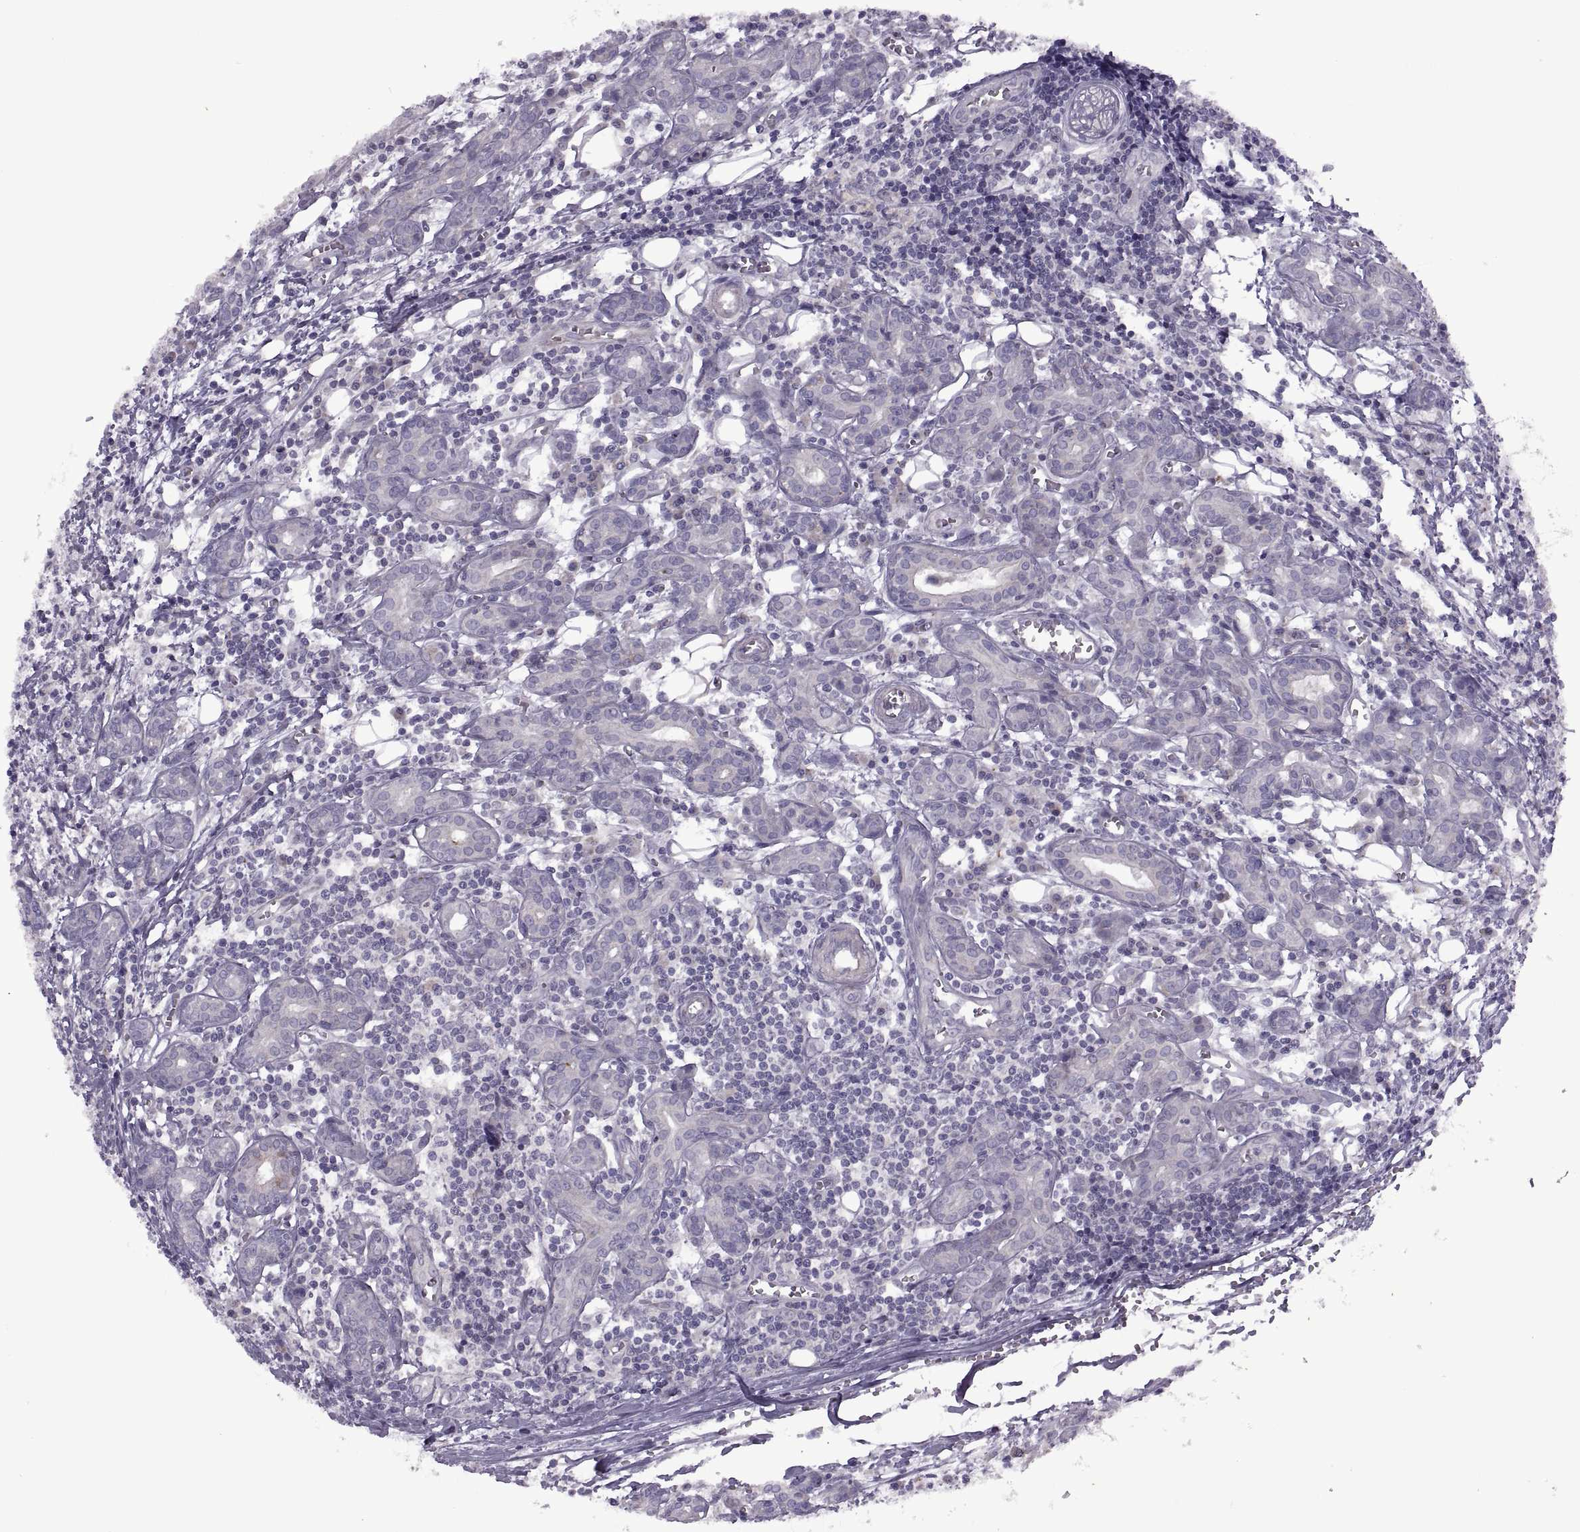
{"staining": {"intensity": "negative", "quantity": "none", "location": "none"}, "tissue": "head and neck cancer", "cell_type": "Tumor cells", "image_type": "cancer", "snomed": [{"axis": "morphology", "description": "Adenocarcinoma, NOS"}, {"axis": "topography", "description": "Head-Neck"}], "caption": "This photomicrograph is of head and neck adenocarcinoma stained with IHC to label a protein in brown with the nuclei are counter-stained blue. There is no positivity in tumor cells.", "gene": "RIPK4", "patient": {"sex": "male", "age": 76}}